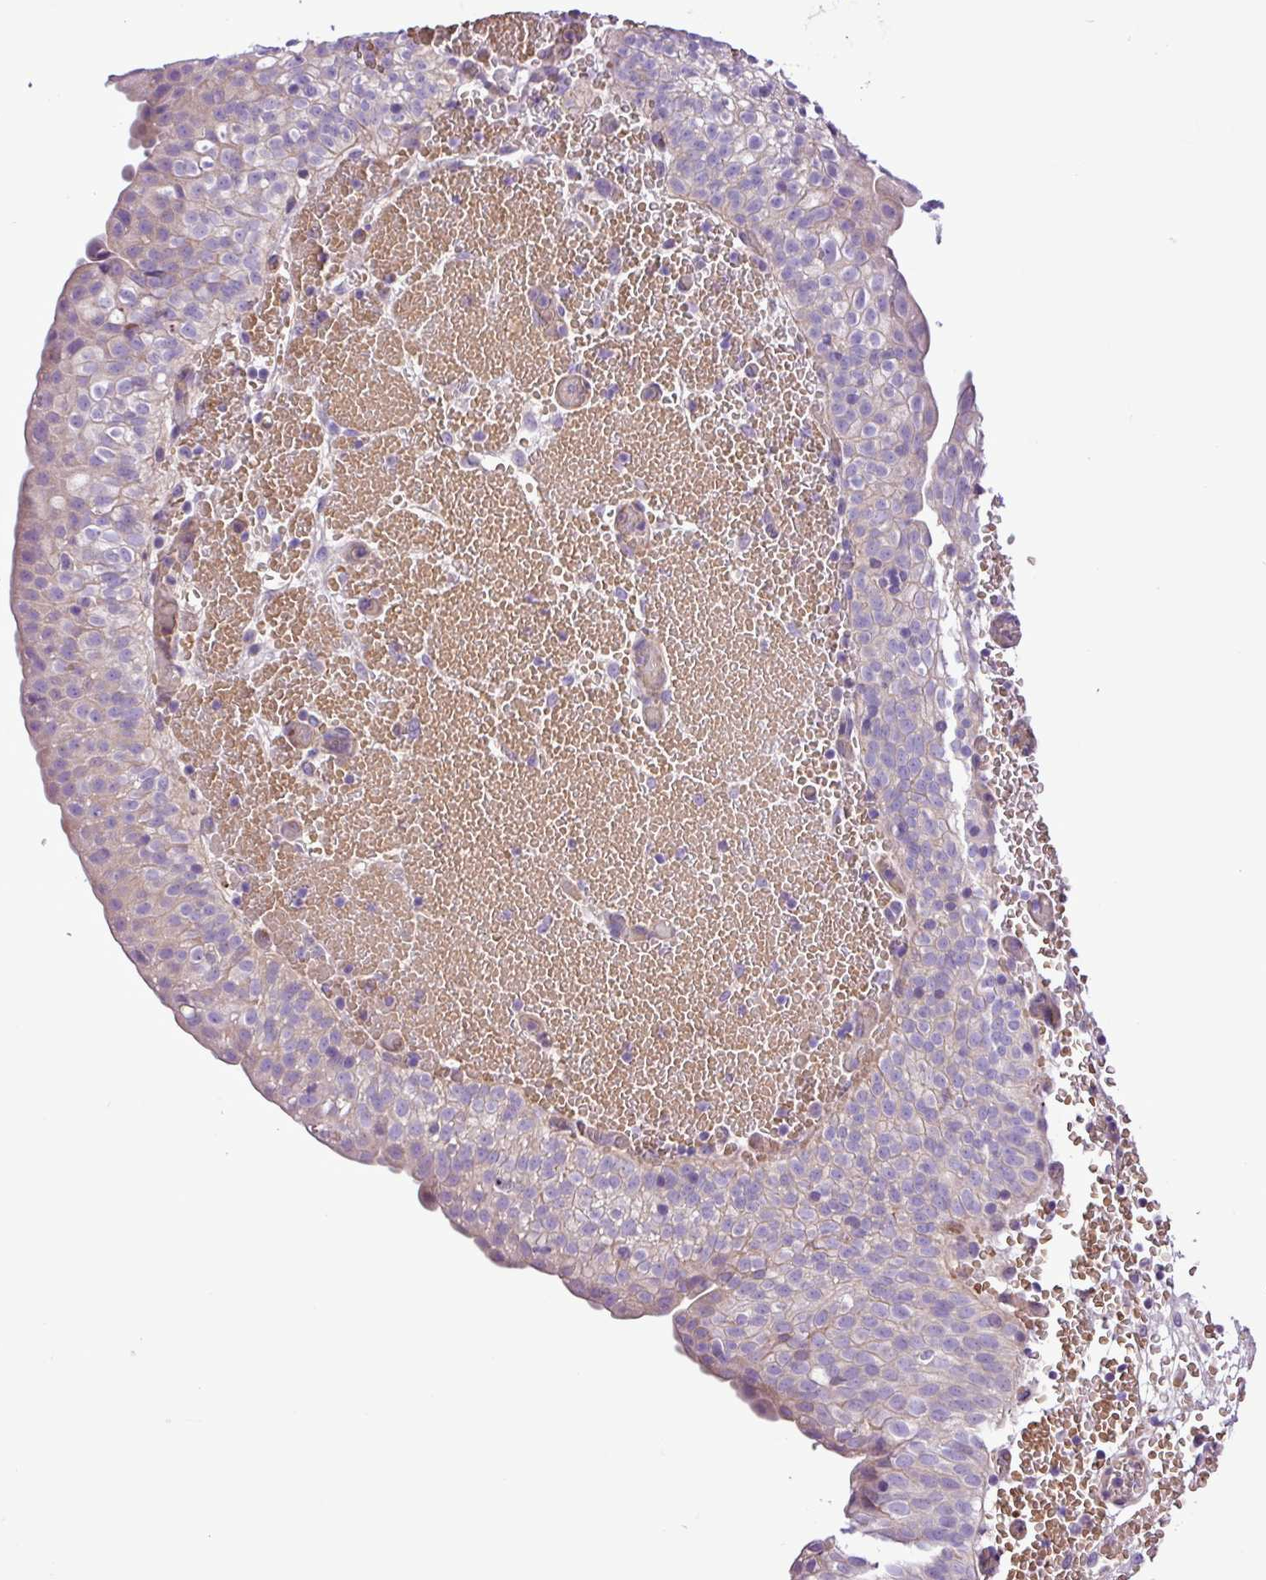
{"staining": {"intensity": "negative", "quantity": "none", "location": "none"}, "tissue": "urinary bladder", "cell_type": "Urothelial cells", "image_type": "normal", "snomed": [{"axis": "morphology", "description": "Normal tissue, NOS"}, {"axis": "topography", "description": "Urinary bladder"}], "caption": "The image reveals no significant positivity in urothelial cells of urinary bladder.", "gene": "C11orf91", "patient": {"sex": "male", "age": 55}}